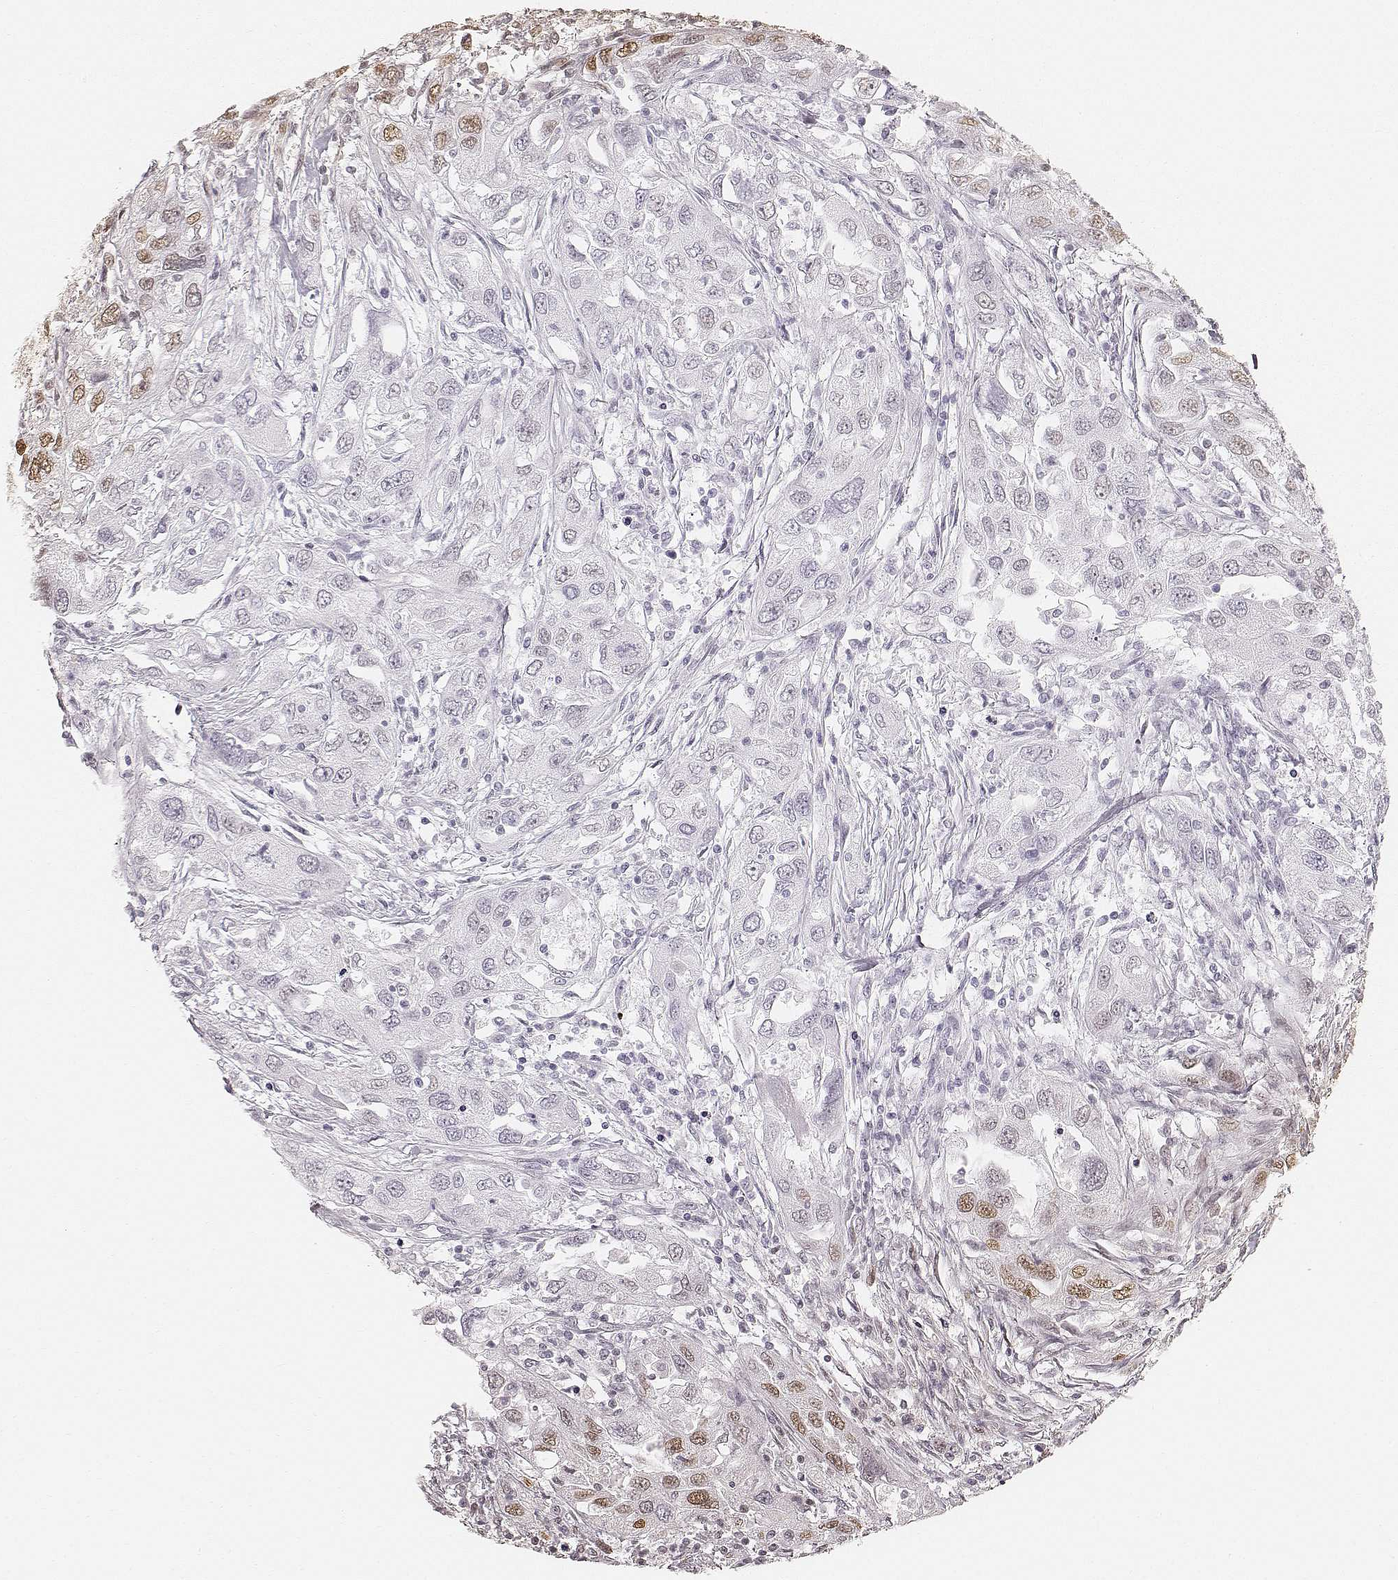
{"staining": {"intensity": "negative", "quantity": "none", "location": "none"}, "tissue": "urothelial cancer", "cell_type": "Tumor cells", "image_type": "cancer", "snomed": [{"axis": "morphology", "description": "Urothelial carcinoma, High grade"}, {"axis": "topography", "description": "Urinary bladder"}], "caption": "Tumor cells are negative for protein expression in human urothelial carcinoma (high-grade).", "gene": "HNRNPC", "patient": {"sex": "male", "age": 76}}